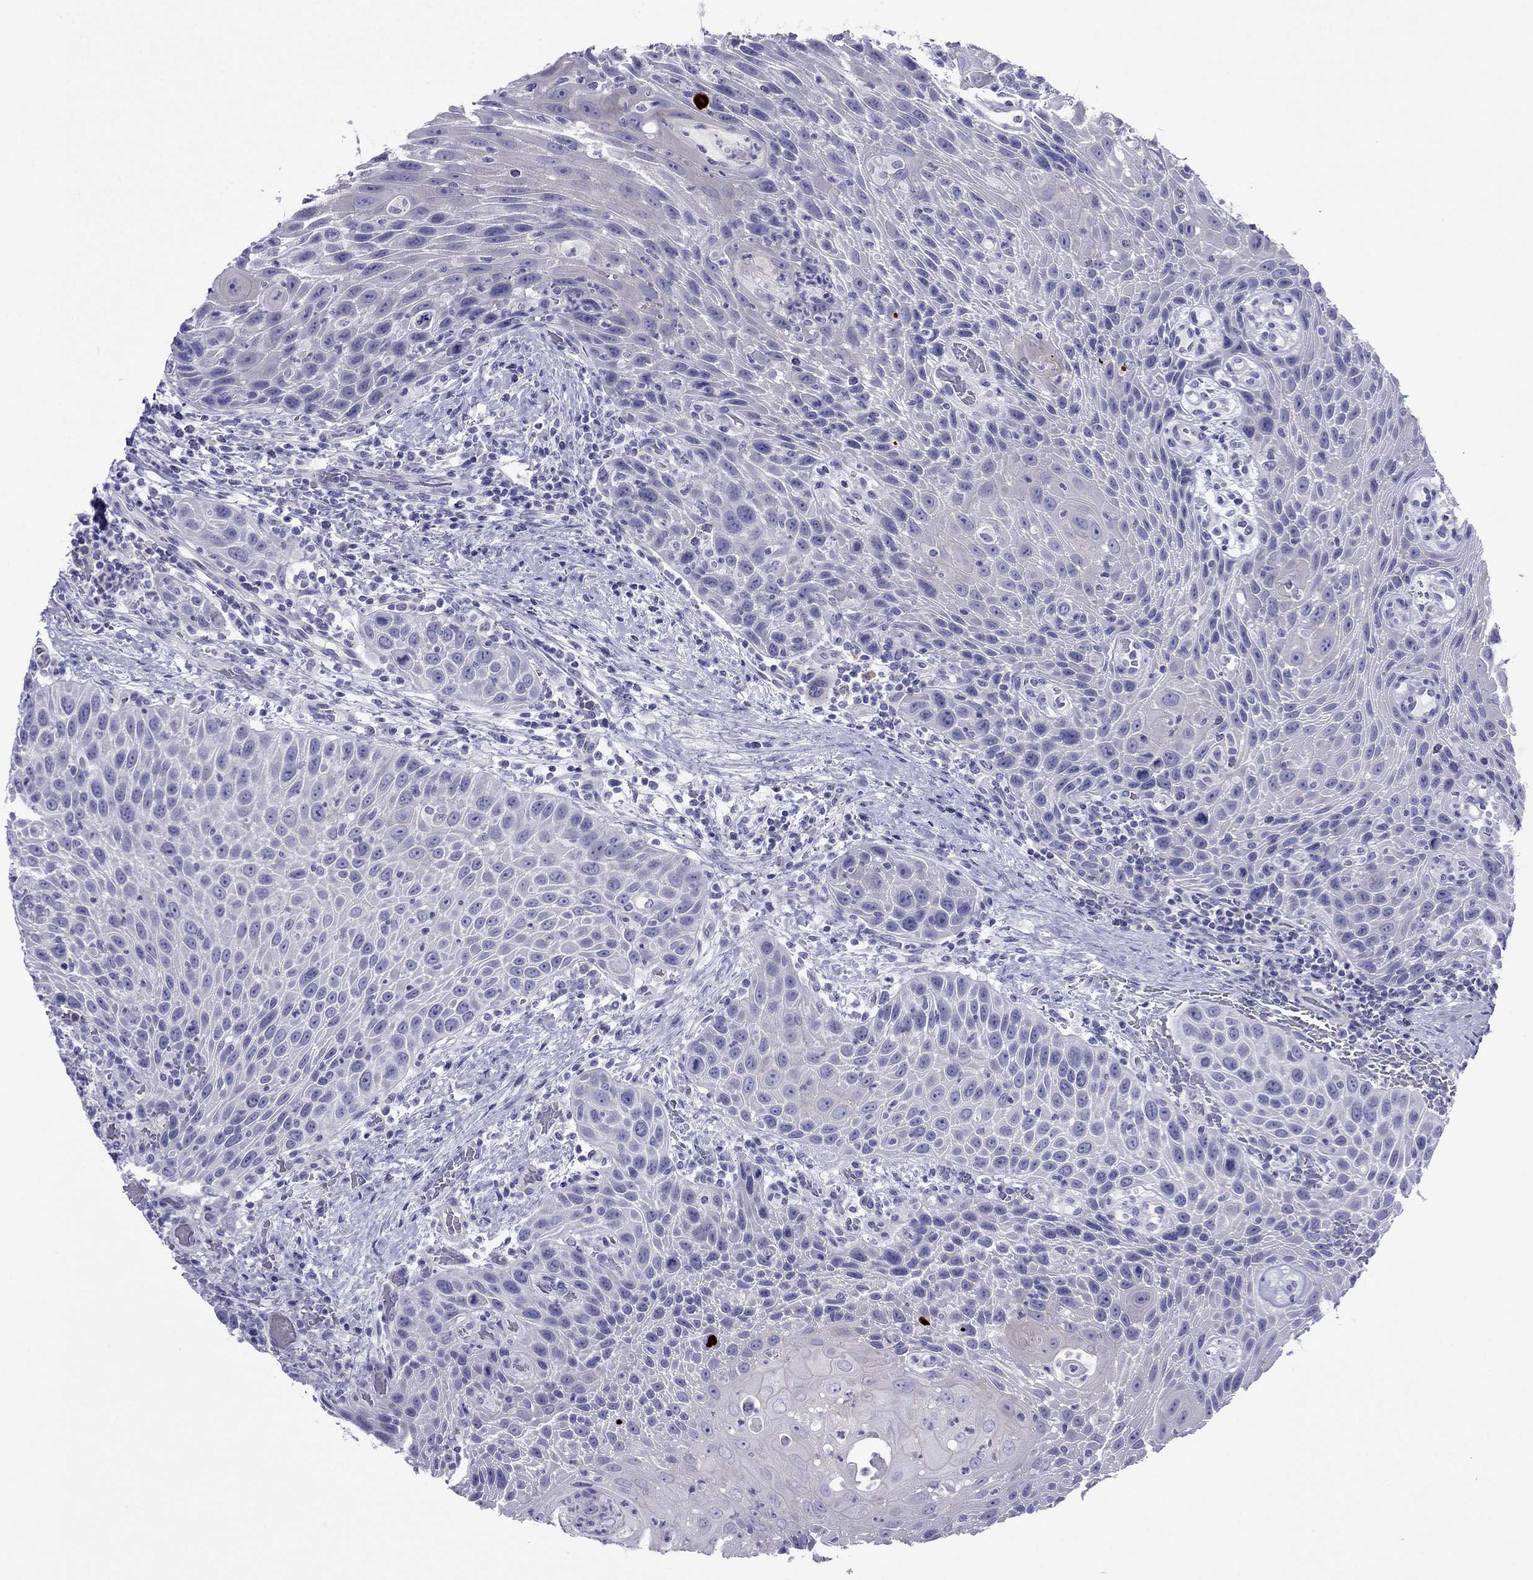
{"staining": {"intensity": "negative", "quantity": "none", "location": "none"}, "tissue": "head and neck cancer", "cell_type": "Tumor cells", "image_type": "cancer", "snomed": [{"axis": "morphology", "description": "Squamous cell carcinoma, NOS"}, {"axis": "topography", "description": "Head-Neck"}], "caption": "Immunohistochemical staining of head and neck cancer exhibits no significant staining in tumor cells.", "gene": "PCDHA6", "patient": {"sex": "male", "age": 69}}